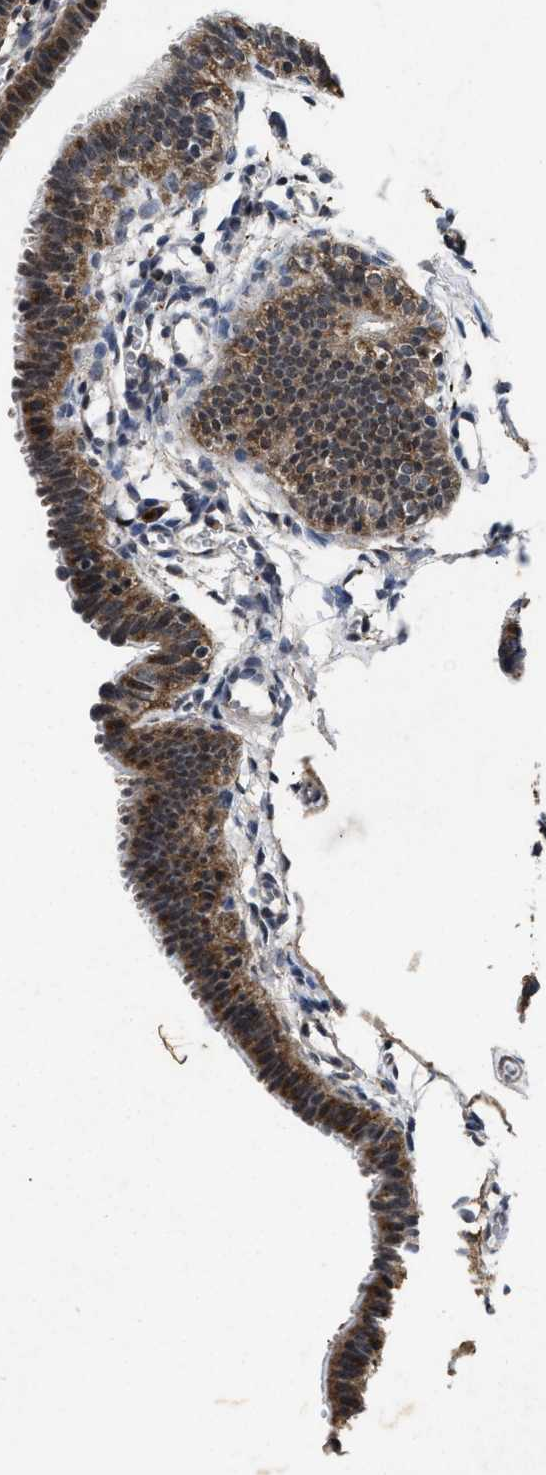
{"staining": {"intensity": "strong", "quantity": ">75%", "location": "cytoplasmic/membranous,nuclear"}, "tissue": "fallopian tube", "cell_type": "Glandular cells", "image_type": "normal", "snomed": [{"axis": "morphology", "description": "Normal tissue, NOS"}, {"axis": "topography", "description": "Fallopian tube"}, {"axis": "topography", "description": "Placenta"}], "caption": "Immunohistochemical staining of benign fallopian tube demonstrates >75% levels of strong cytoplasmic/membranous,nuclear protein expression in approximately >75% of glandular cells.", "gene": "ACOX1", "patient": {"sex": "female", "age": 34}}